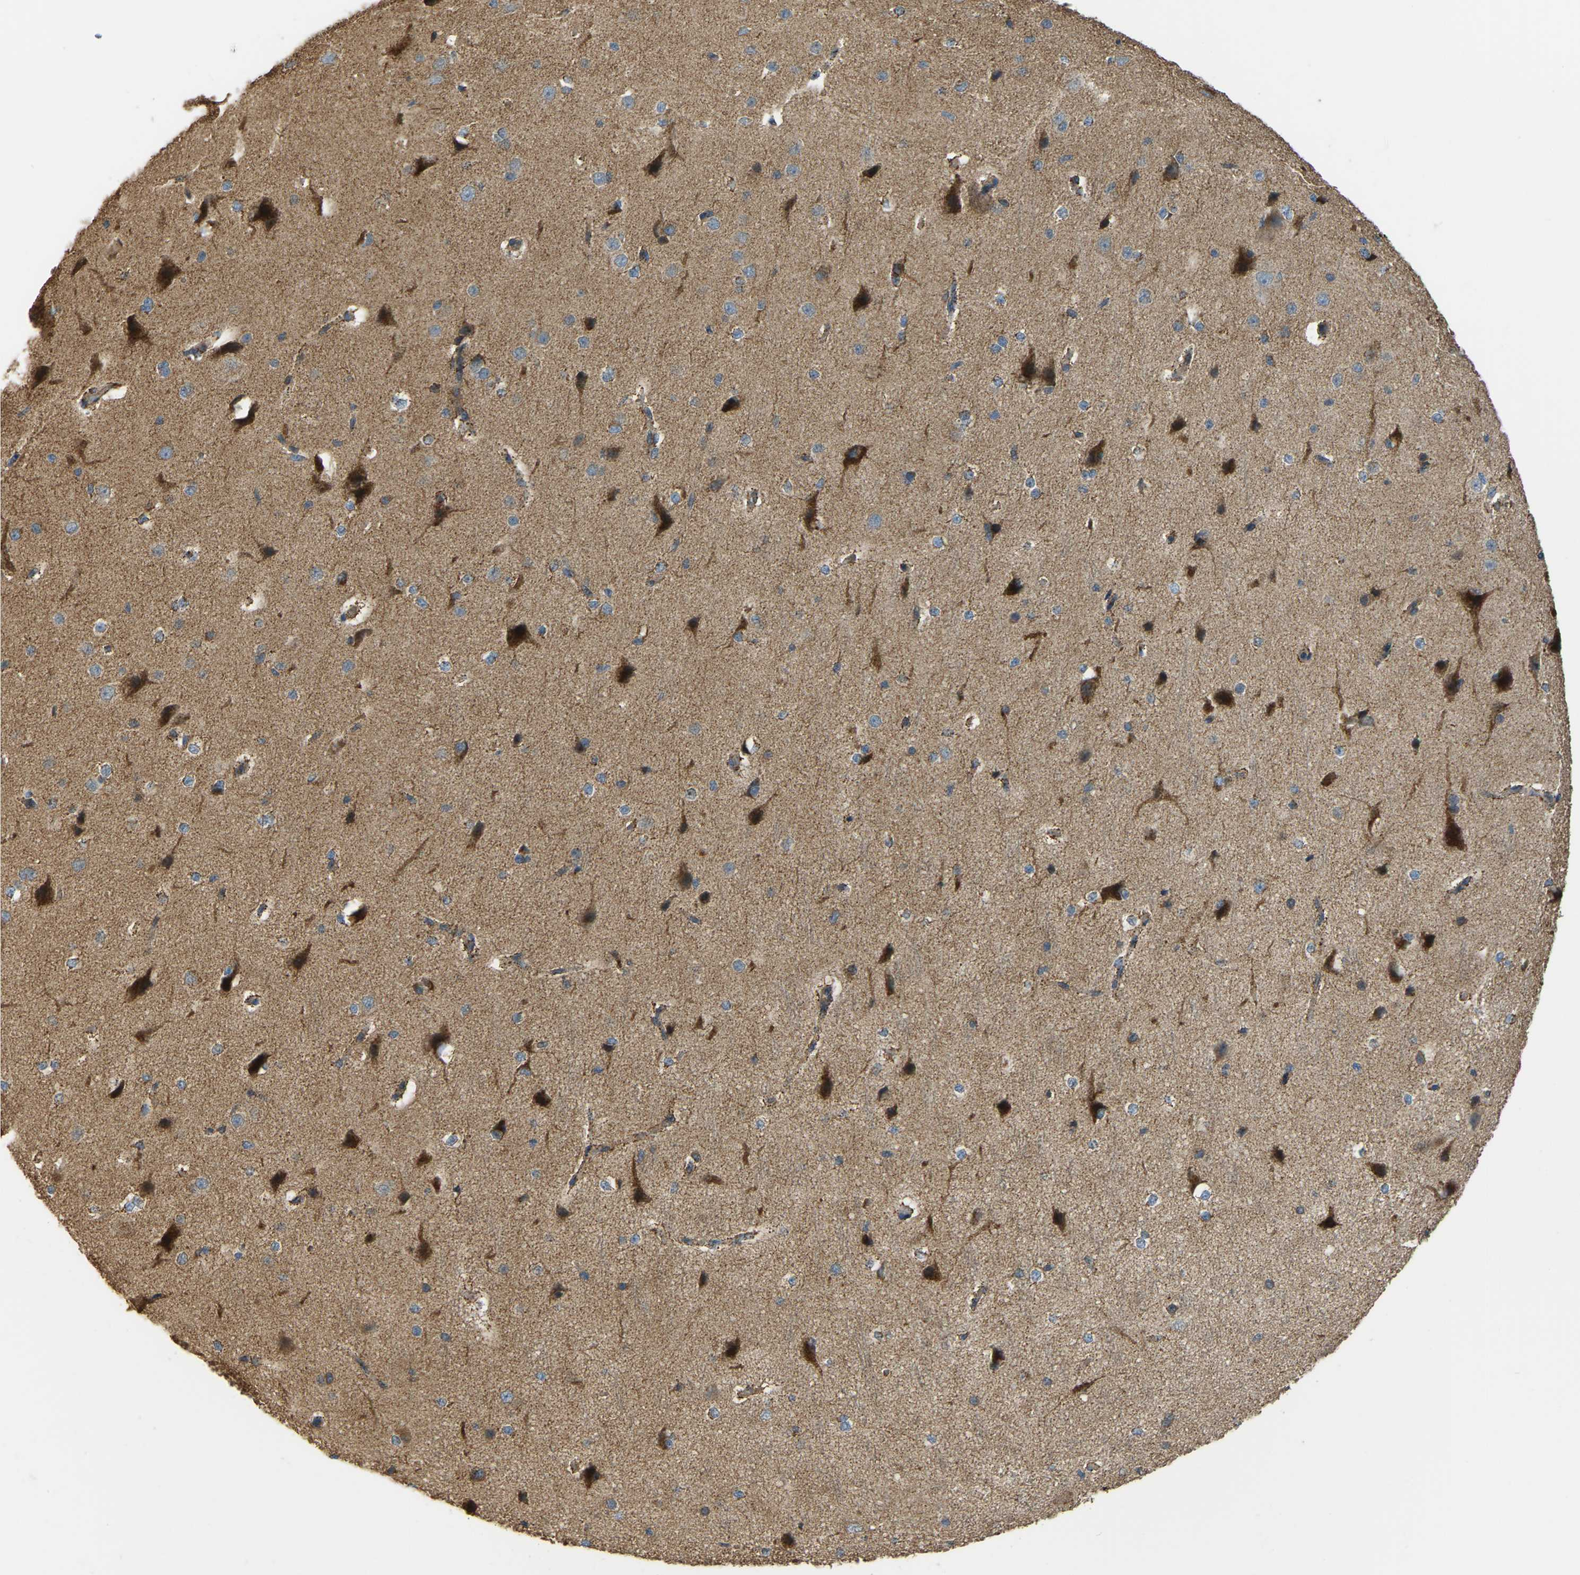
{"staining": {"intensity": "negative", "quantity": "none", "location": "none"}, "tissue": "cerebral cortex", "cell_type": "Endothelial cells", "image_type": "normal", "snomed": [{"axis": "morphology", "description": "Normal tissue, NOS"}, {"axis": "morphology", "description": "Developmental malformation"}, {"axis": "topography", "description": "Cerebral cortex"}], "caption": "Immunohistochemistry photomicrograph of normal cerebral cortex: cerebral cortex stained with DAB demonstrates no significant protein expression in endothelial cells.", "gene": "PSMD7", "patient": {"sex": "female", "age": 30}}